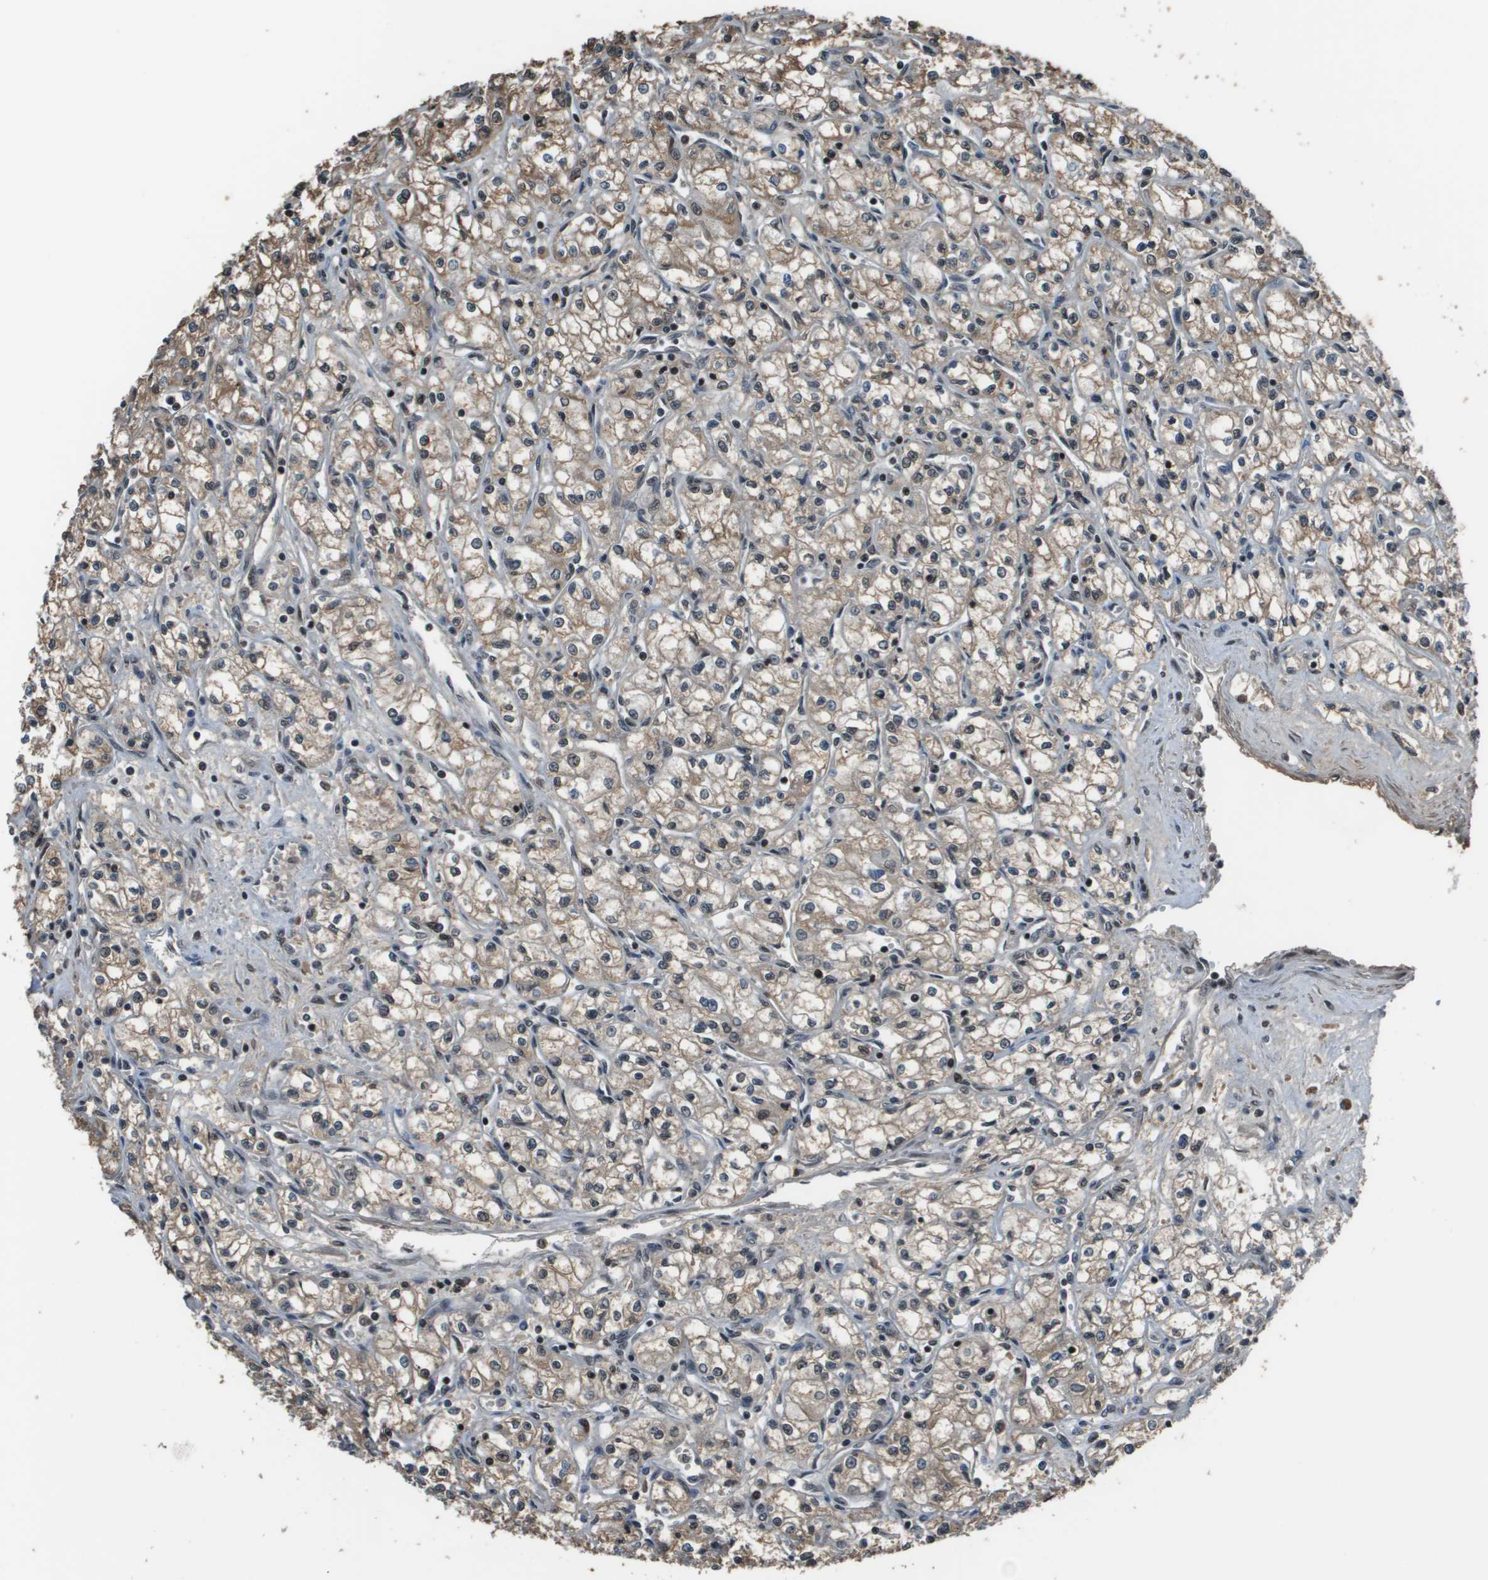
{"staining": {"intensity": "moderate", "quantity": "25%-75%", "location": "cytoplasmic/membranous,nuclear"}, "tissue": "renal cancer", "cell_type": "Tumor cells", "image_type": "cancer", "snomed": [{"axis": "morphology", "description": "Normal tissue, NOS"}, {"axis": "morphology", "description": "Adenocarcinoma, NOS"}, {"axis": "topography", "description": "Kidney"}], "caption": "Immunohistochemistry (DAB (3,3'-diaminobenzidine)) staining of human renal adenocarcinoma displays moderate cytoplasmic/membranous and nuclear protein expression in approximately 25%-75% of tumor cells.", "gene": "THRAP3", "patient": {"sex": "male", "age": 59}}